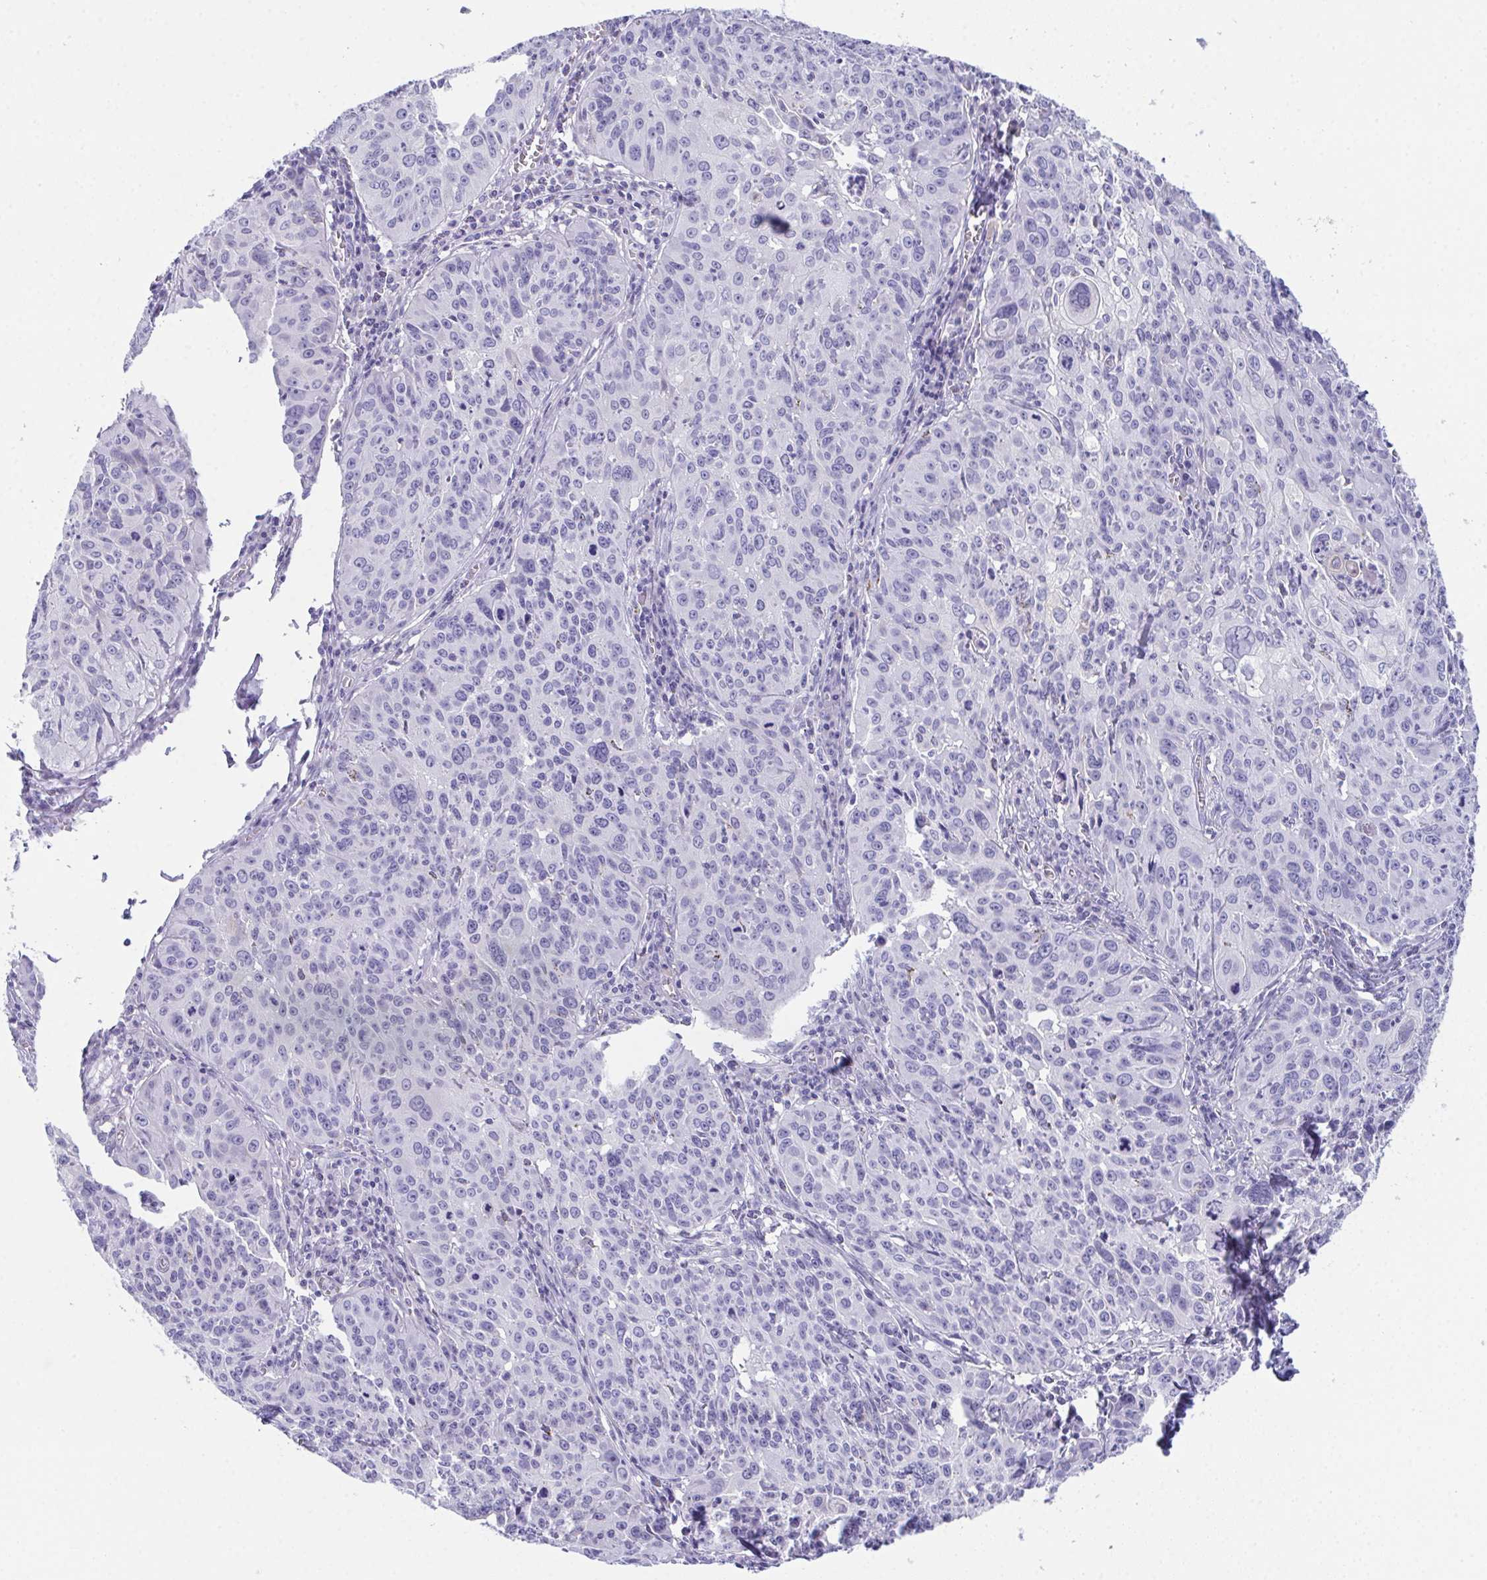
{"staining": {"intensity": "negative", "quantity": "none", "location": "none"}, "tissue": "cervical cancer", "cell_type": "Tumor cells", "image_type": "cancer", "snomed": [{"axis": "morphology", "description": "Squamous cell carcinoma, NOS"}, {"axis": "topography", "description": "Cervix"}], "caption": "This is an immunohistochemistry histopathology image of human cervical squamous cell carcinoma. There is no positivity in tumor cells.", "gene": "TEX19", "patient": {"sex": "female", "age": 31}}